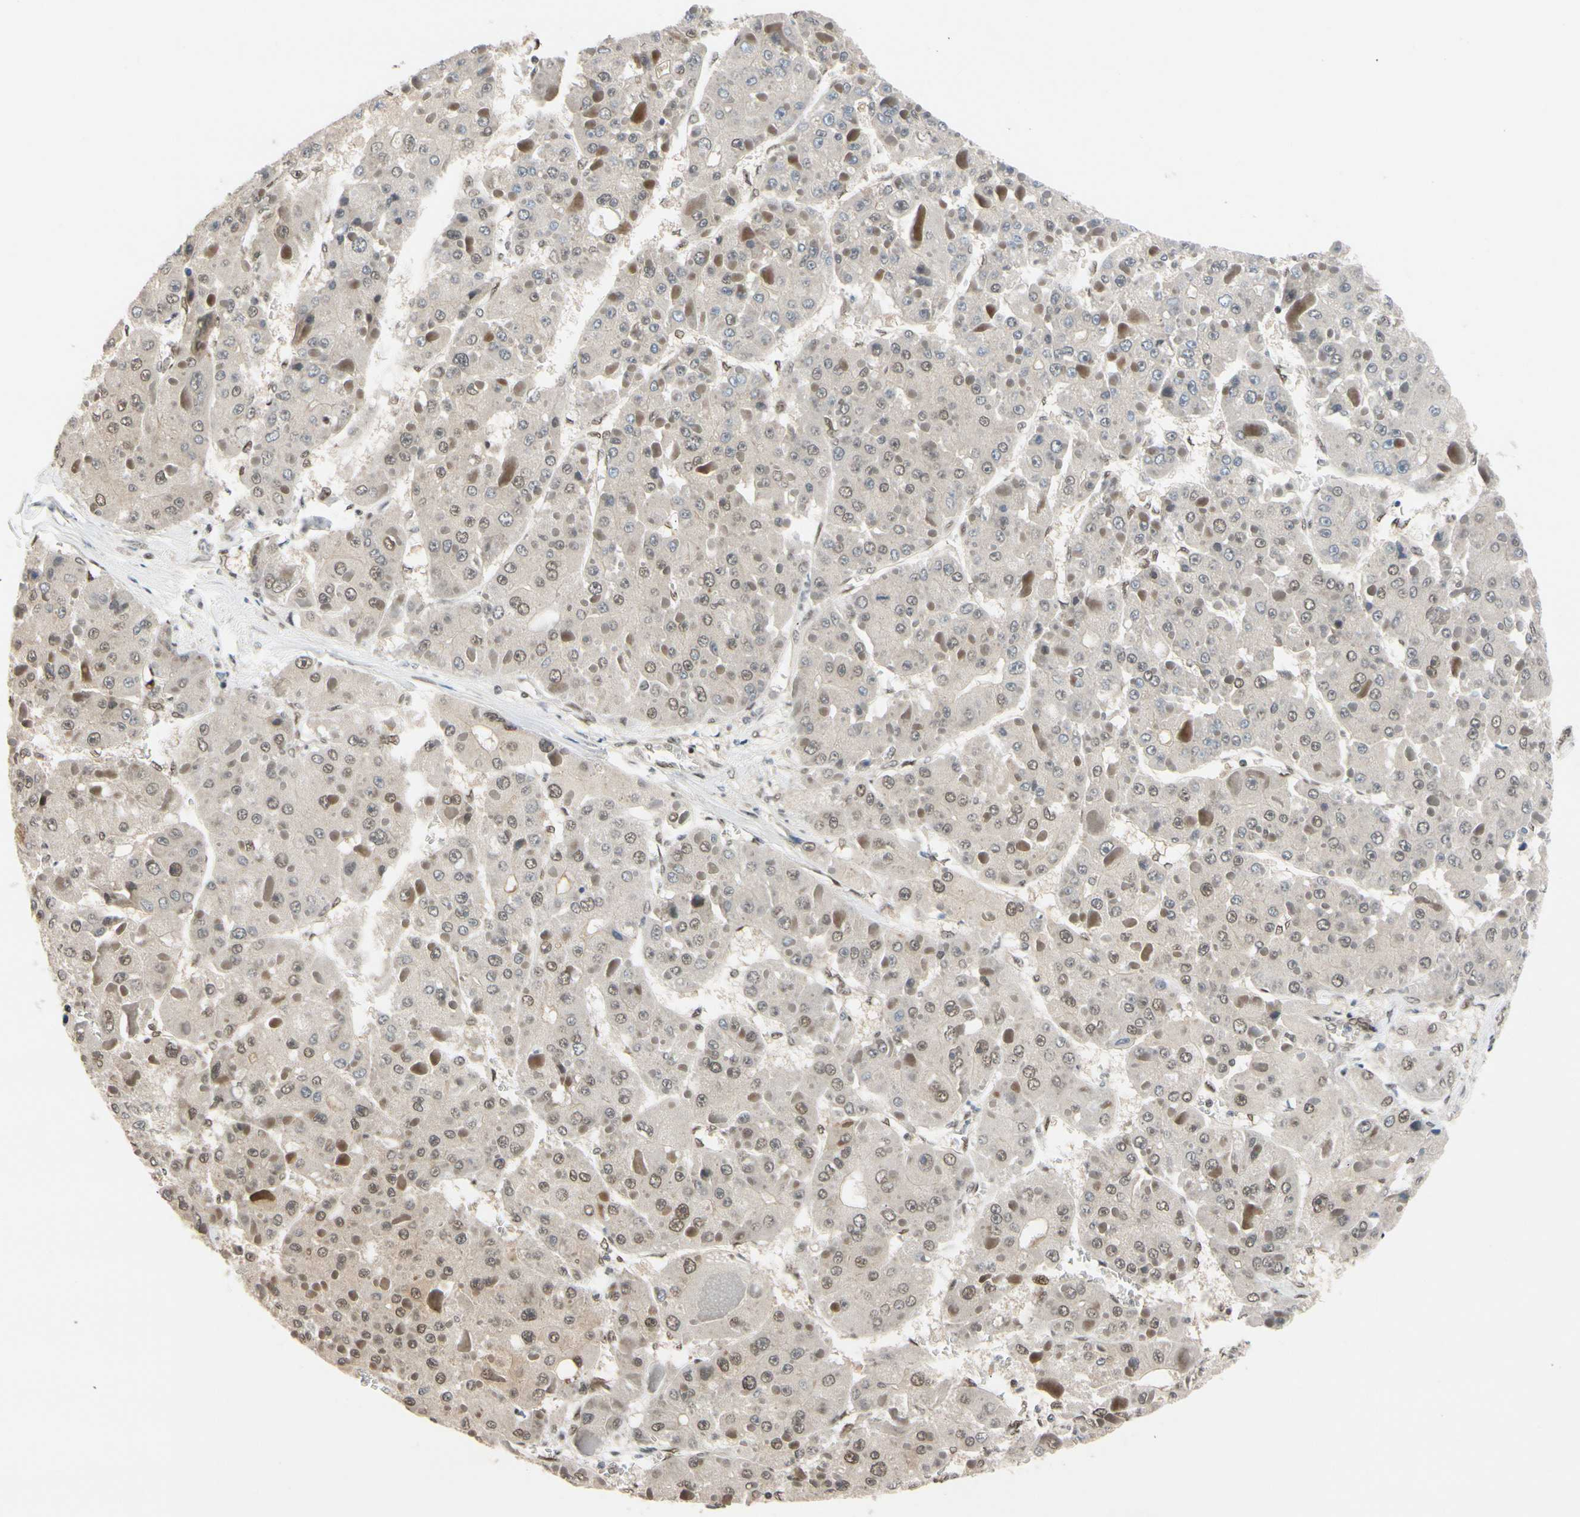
{"staining": {"intensity": "weak", "quantity": "25%-75%", "location": "nuclear"}, "tissue": "liver cancer", "cell_type": "Tumor cells", "image_type": "cancer", "snomed": [{"axis": "morphology", "description": "Carcinoma, Hepatocellular, NOS"}, {"axis": "topography", "description": "Liver"}], "caption": "A photomicrograph of hepatocellular carcinoma (liver) stained for a protein reveals weak nuclear brown staining in tumor cells. (DAB (3,3'-diaminobenzidine) = brown stain, brightfield microscopy at high magnification).", "gene": "TAF4", "patient": {"sex": "female", "age": 73}}